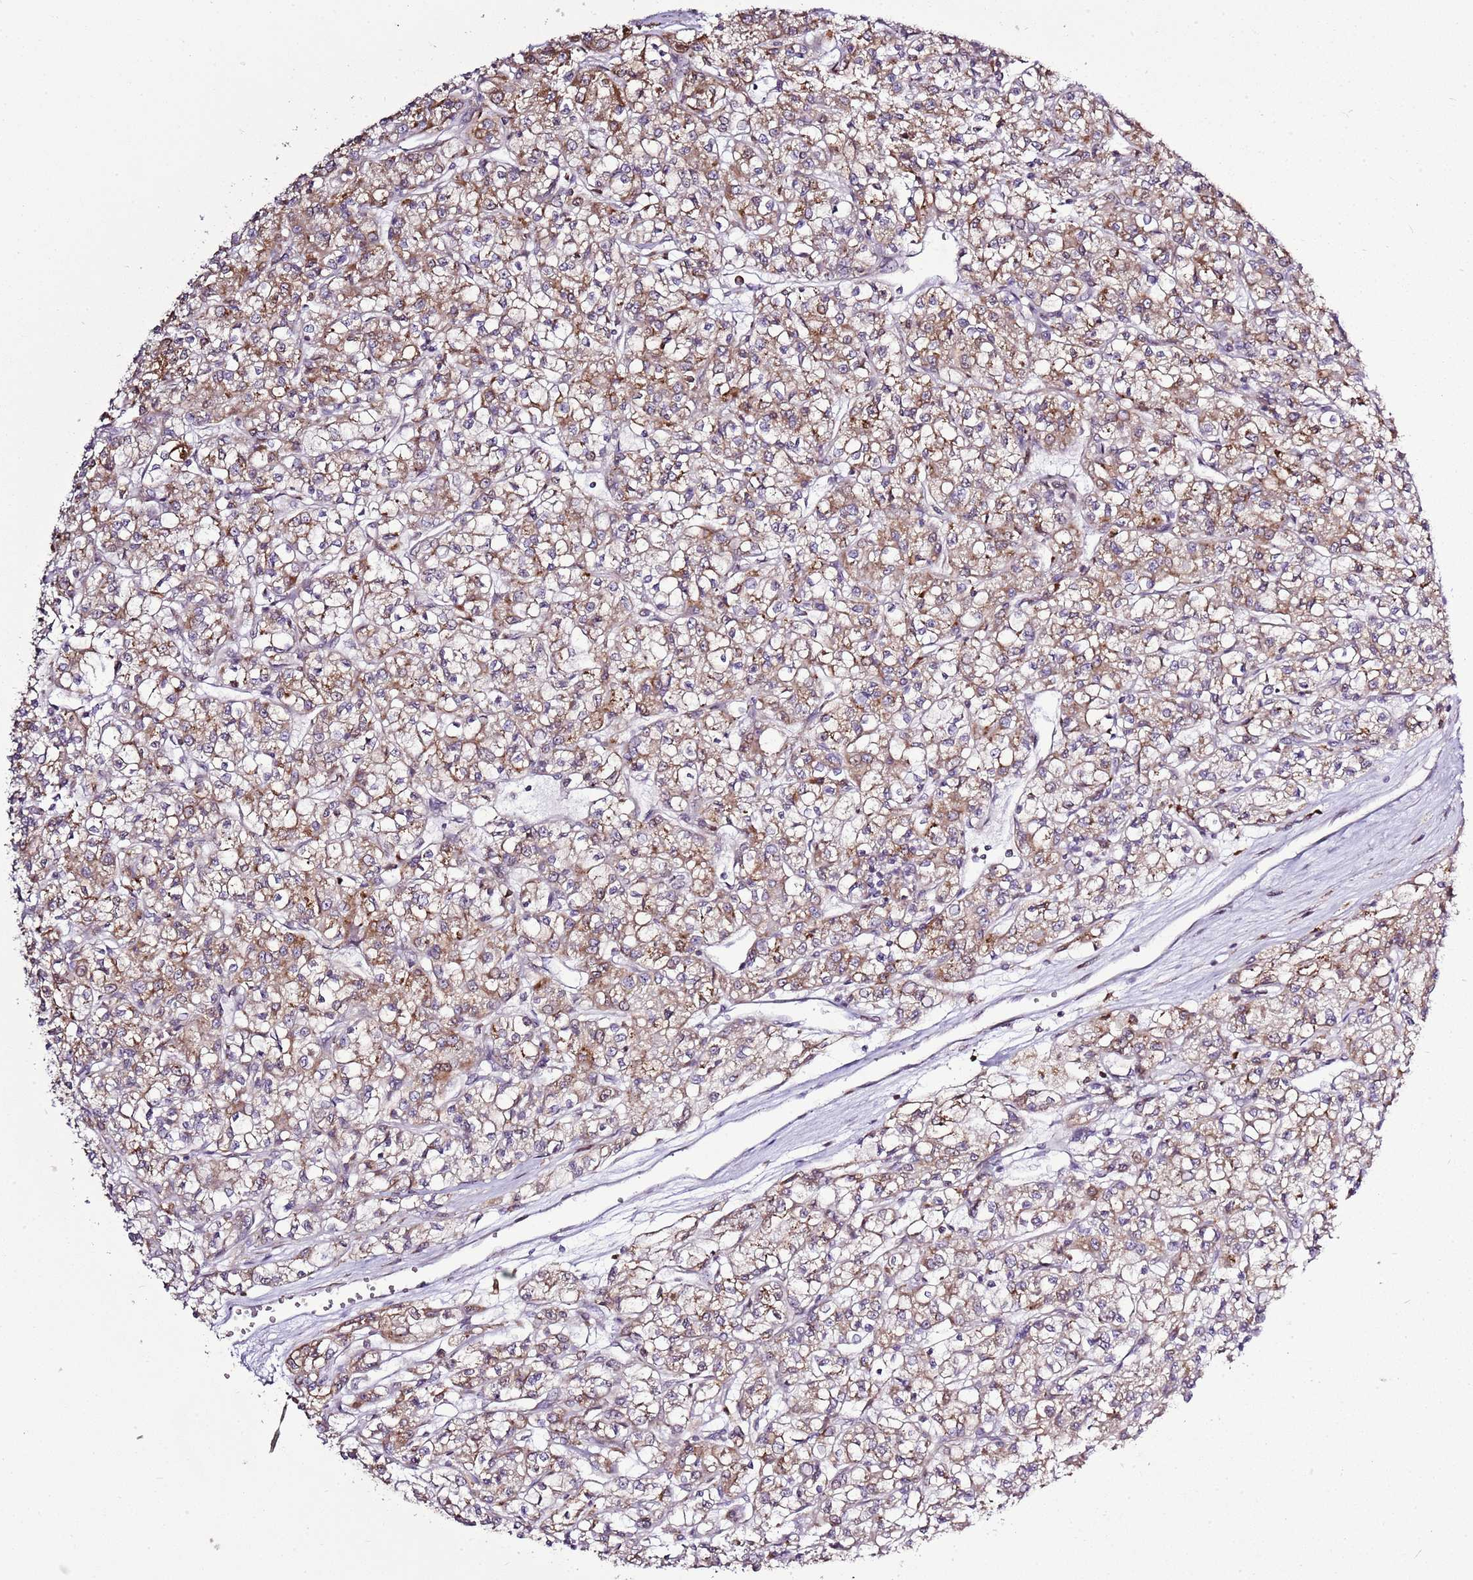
{"staining": {"intensity": "moderate", "quantity": ">75%", "location": "cytoplasmic/membranous"}, "tissue": "renal cancer", "cell_type": "Tumor cells", "image_type": "cancer", "snomed": [{"axis": "morphology", "description": "Adenocarcinoma, NOS"}, {"axis": "topography", "description": "Kidney"}], "caption": "Renal cancer tissue shows moderate cytoplasmic/membranous expression in approximately >75% of tumor cells (DAB = brown stain, brightfield microscopy at high magnification).", "gene": "TMED10", "patient": {"sex": "female", "age": 59}}